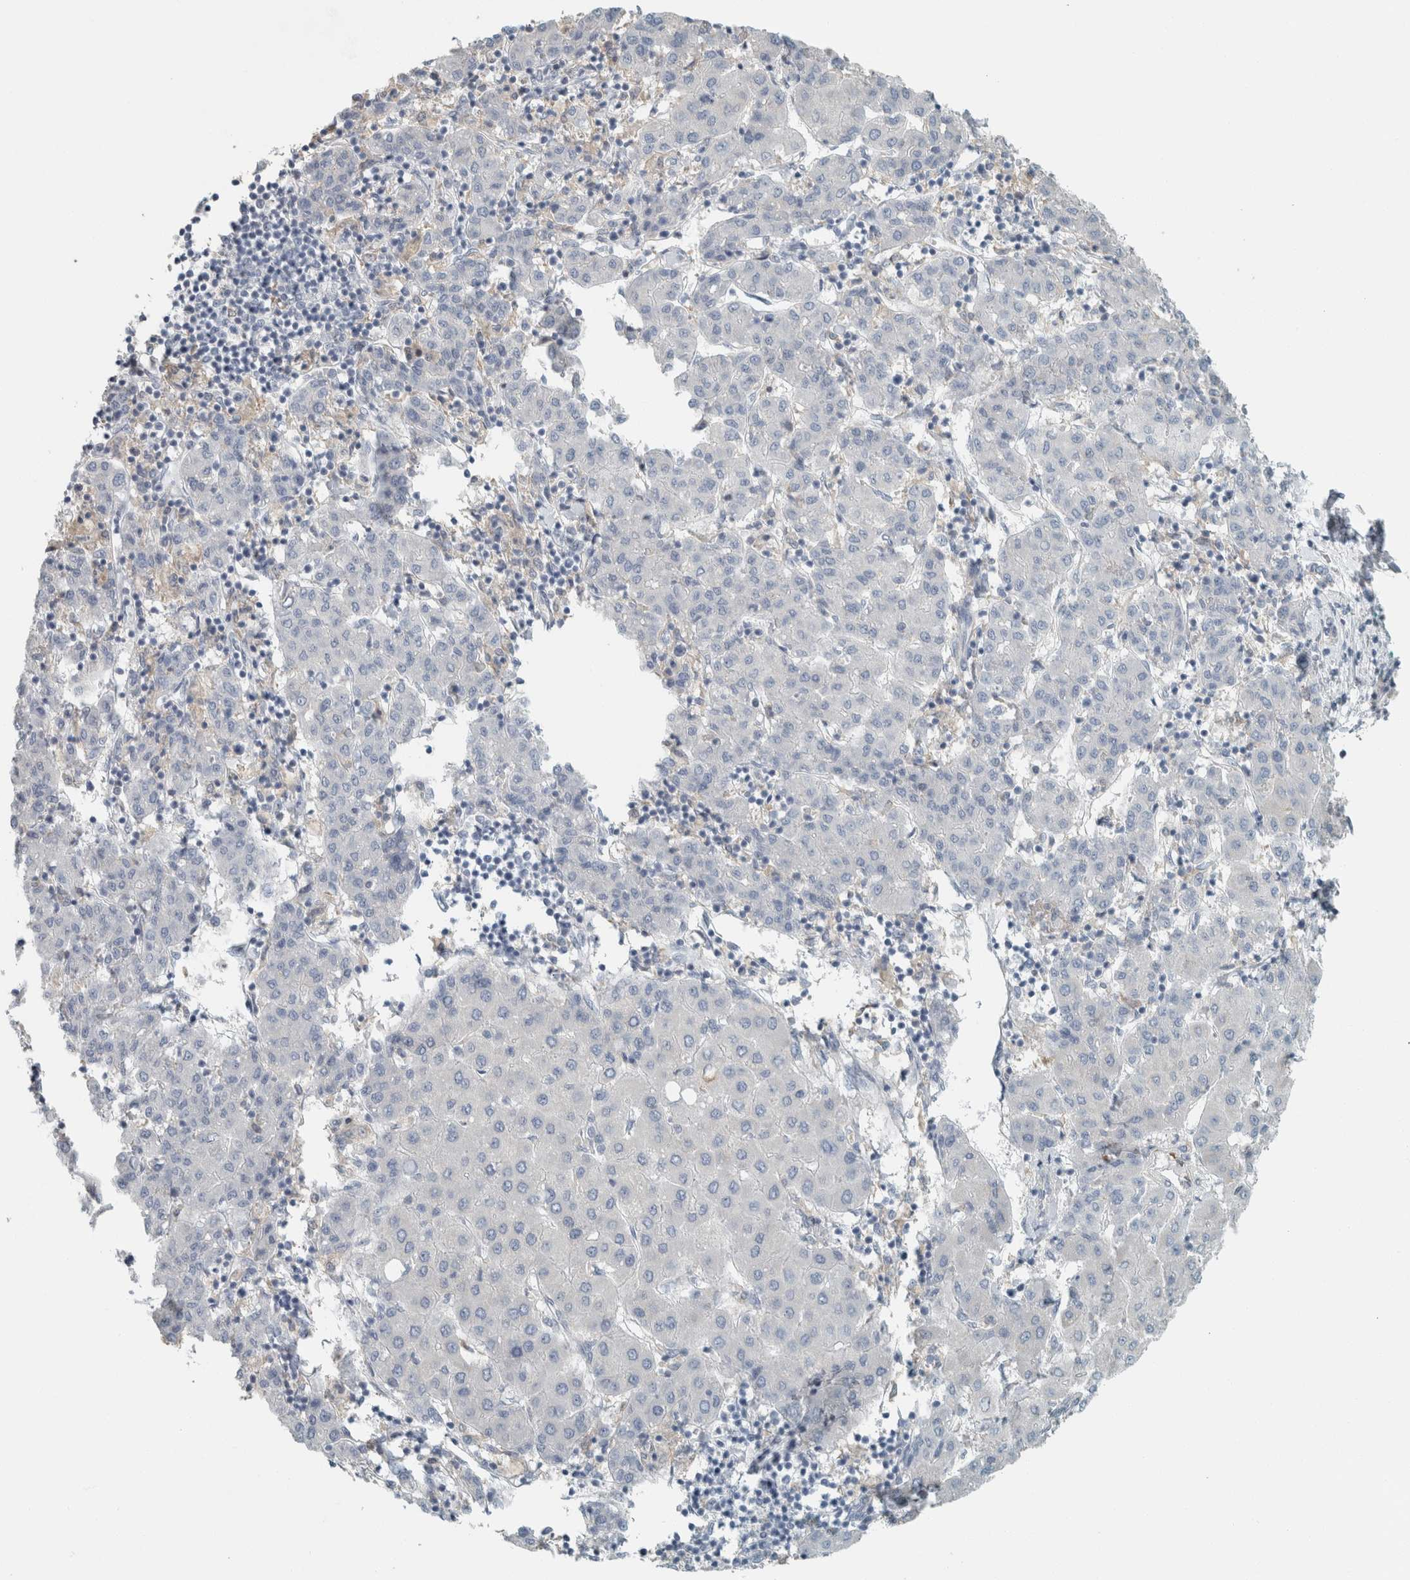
{"staining": {"intensity": "negative", "quantity": "none", "location": "none"}, "tissue": "liver cancer", "cell_type": "Tumor cells", "image_type": "cancer", "snomed": [{"axis": "morphology", "description": "Carcinoma, Hepatocellular, NOS"}, {"axis": "topography", "description": "Liver"}], "caption": "There is no significant positivity in tumor cells of hepatocellular carcinoma (liver).", "gene": "SCIN", "patient": {"sex": "male", "age": 65}}